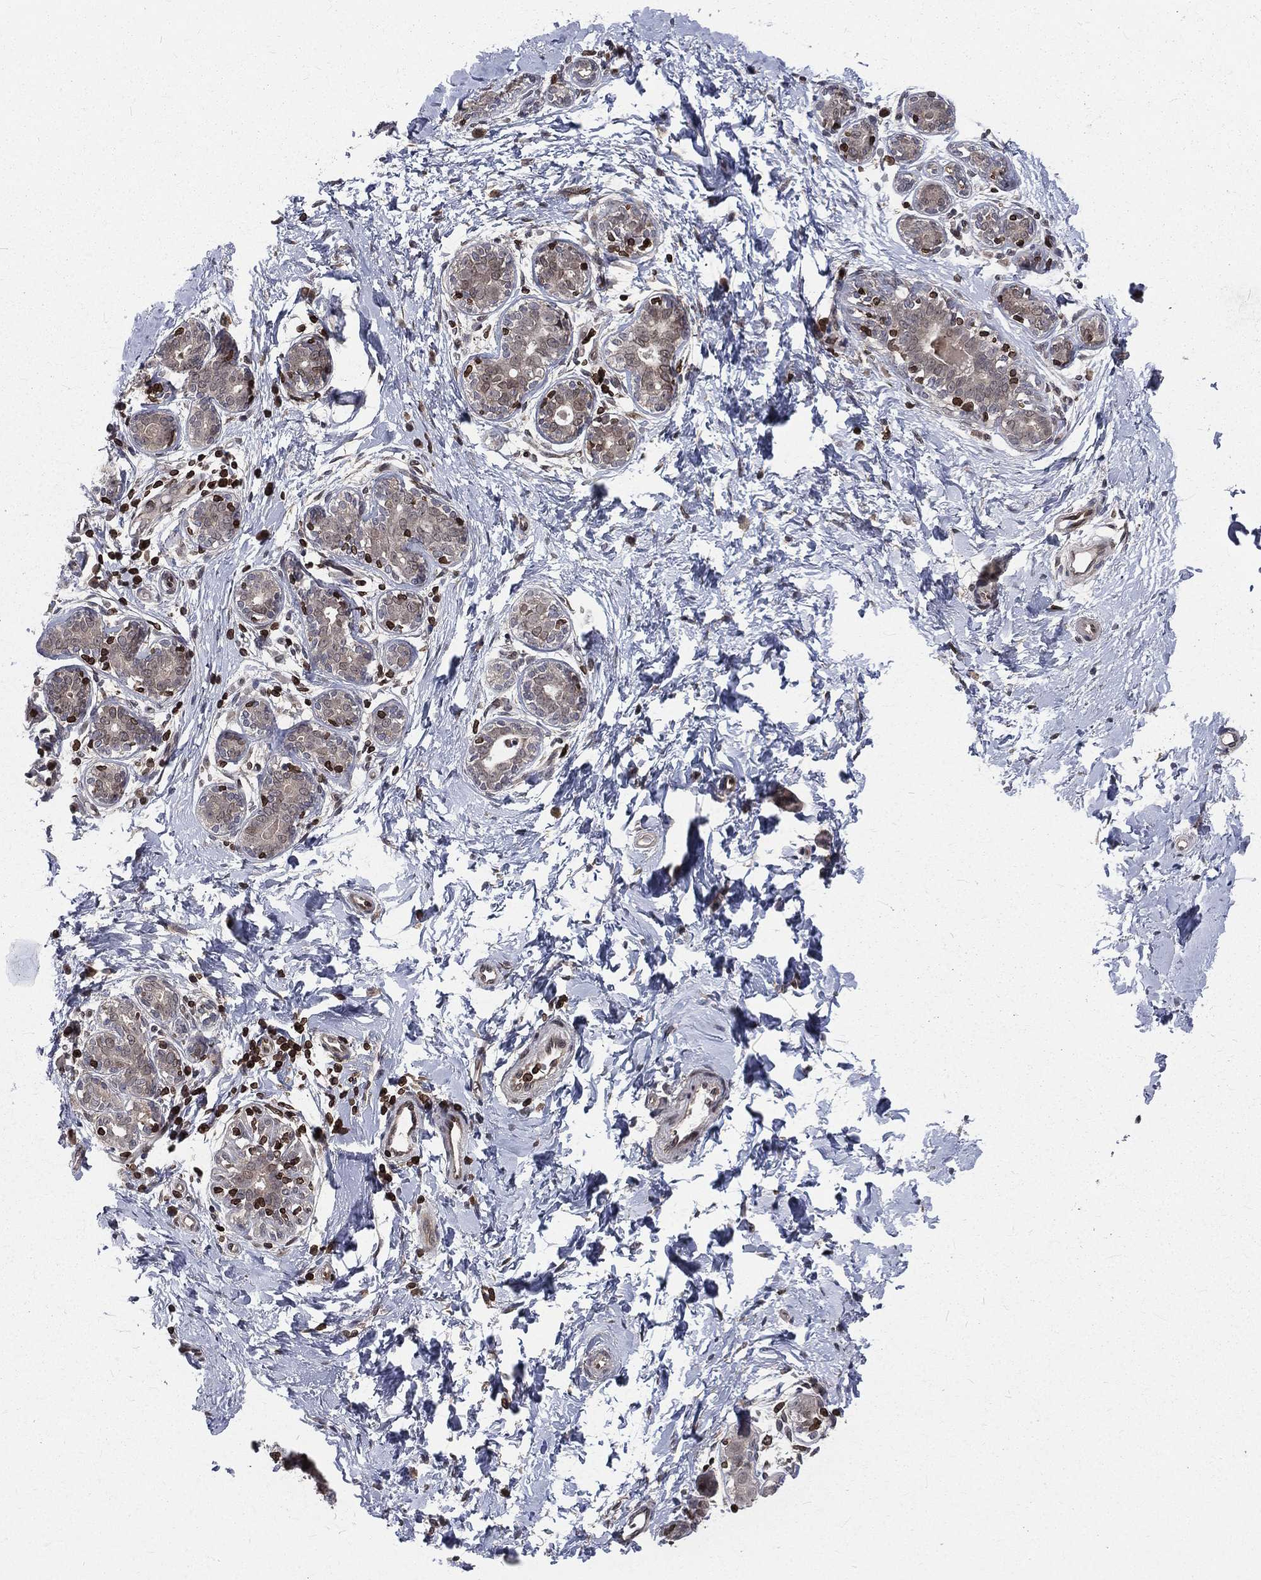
{"staining": {"intensity": "negative", "quantity": "none", "location": "none"}, "tissue": "breast", "cell_type": "Adipocytes", "image_type": "normal", "snomed": [{"axis": "morphology", "description": "Normal tissue, NOS"}, {"axis": "topography", "description": "Breast"}], "caption": "Immunohistochemistry image of unremarkable breast: human breast stained with DAB (3,3'-diaminobenzidine) reveals no significant protein positivity in adipocytes.", "gene": "LBR", "patient": {"sex": "female", "age": 37}}